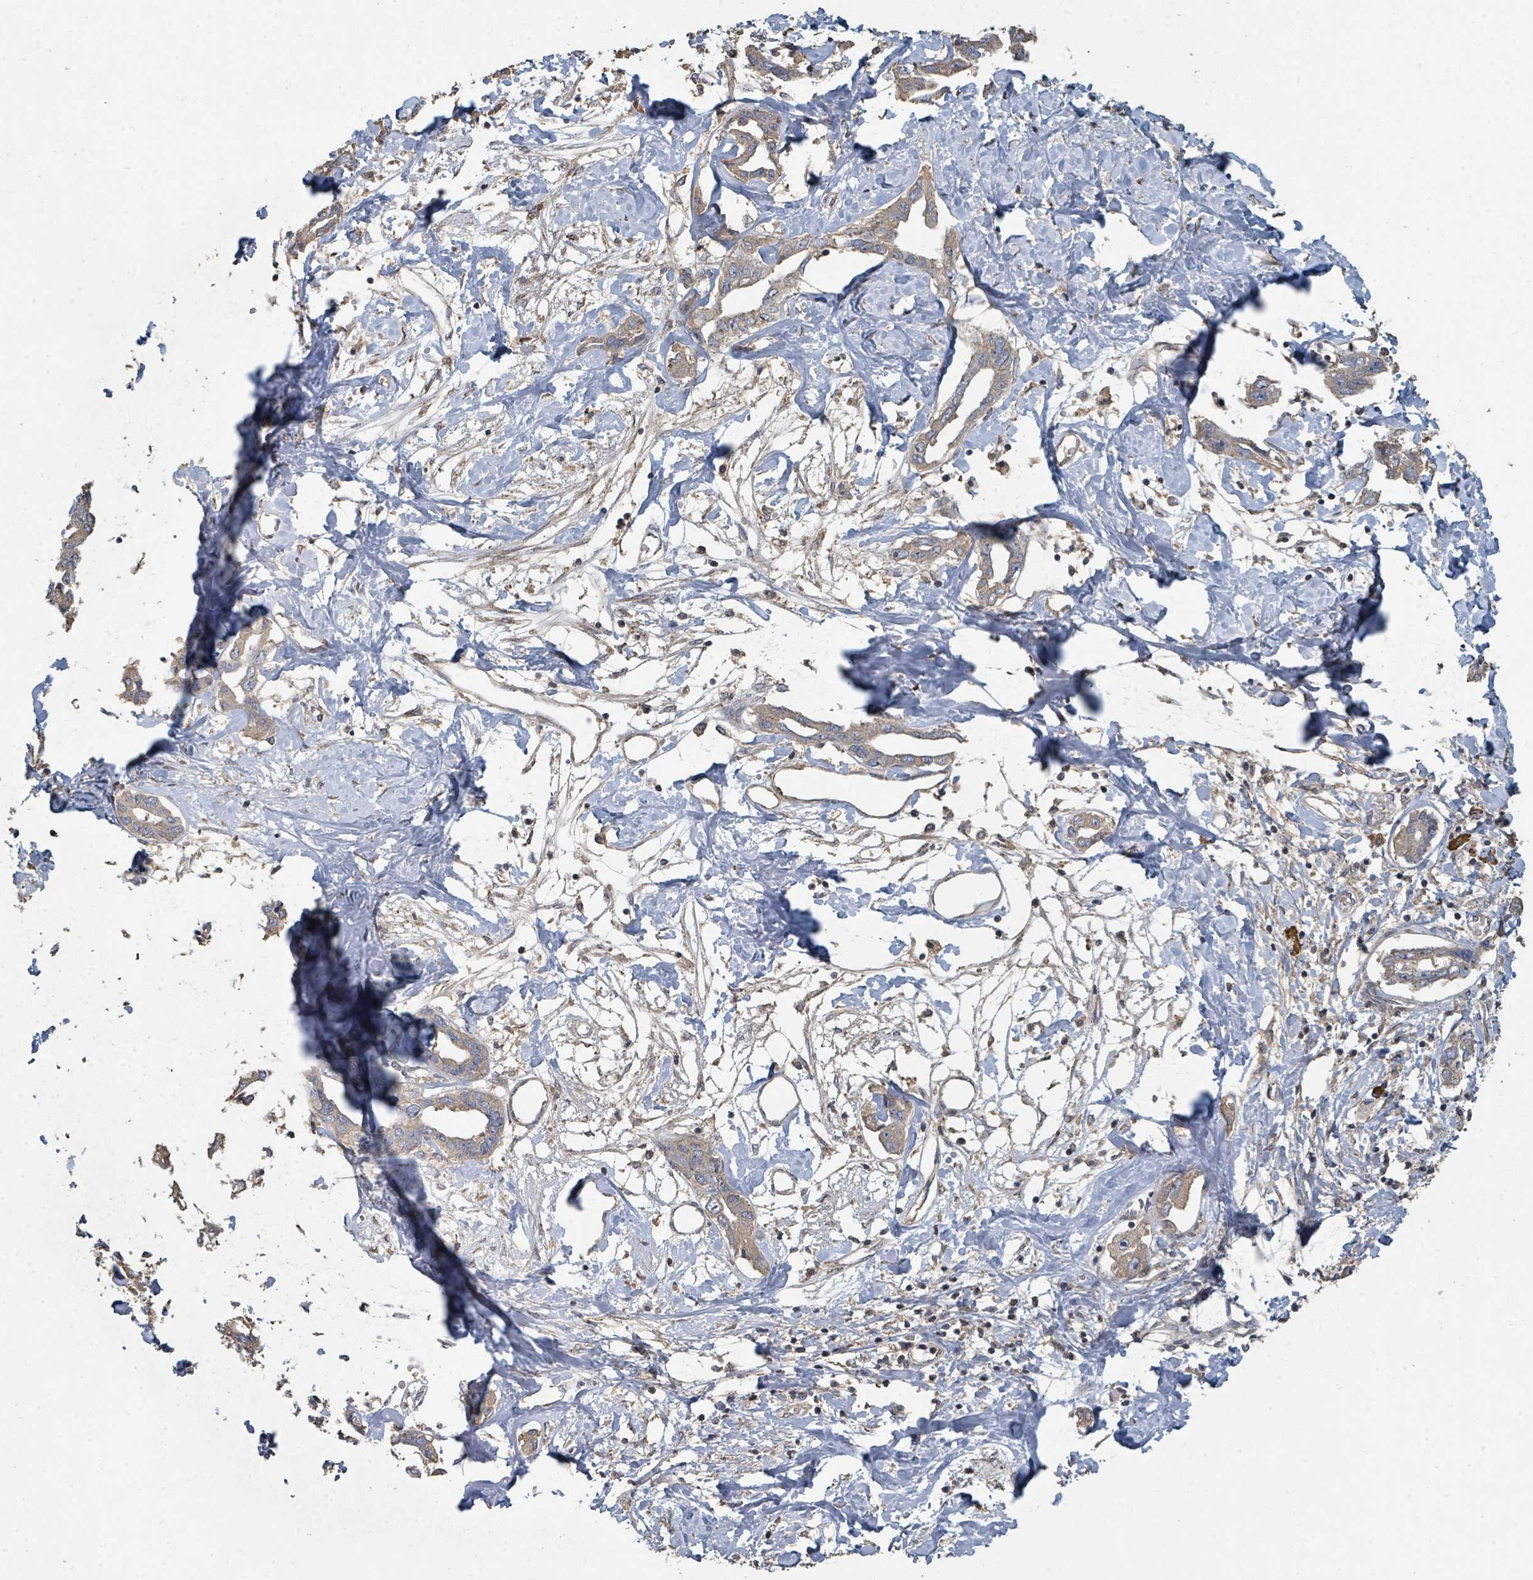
{"staining": {"intensity": "weak", "quantity": "25%-75%", "location": "cytoplasmic/membranous"}, "tissue": "liver cancer", "cell_type": "Tumor cells", "image_type": "cancer", "snomed": [{"axis": "morphology", "description": "Cholangiocarcinoma"}, {"axis": "topography", "description": "Liver"}], "caption": "A histopathology image showing weak cytoplasmic/membranous staining in about 25%-75% of tumor cells in liver cancer (cholangiocarcinoma), as visualized by brown immunohistochemical staining.", "gene": "WDFY1", "patient": {"sex": "male", "age": 59}}